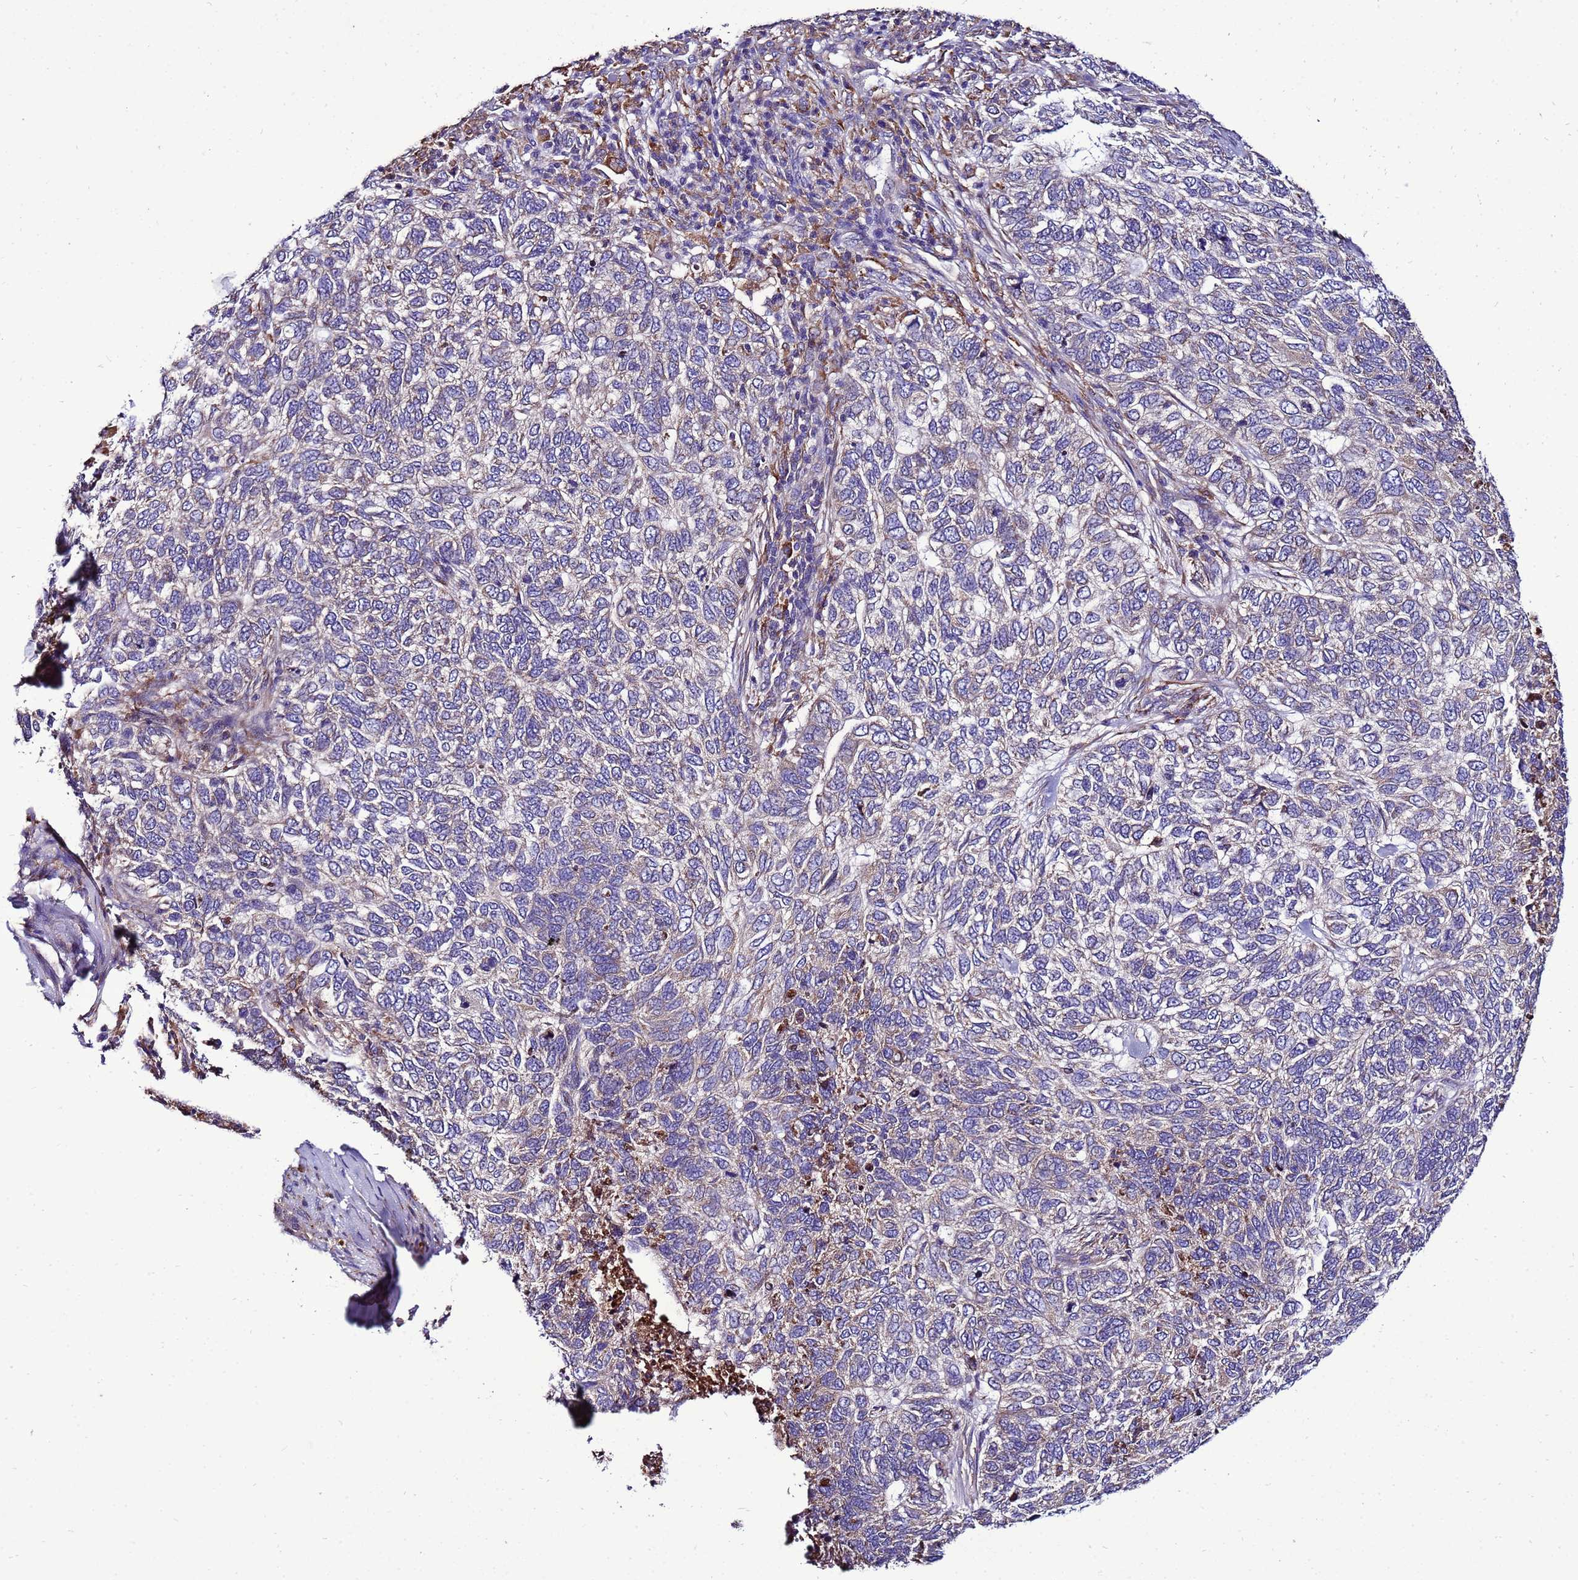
{"staining": {"intensity": "weak", "quantity": "<25%", "location": "cytoplasmic/membranous"}, "tissue": "skin cancer", "cell_type": "Tumor cells", "image_type": "cancer", "snomed": [{"axis": "morphology", "description": "Basal cell carcinoma"}, {"axis": "topography", "description": "Skin"}], "caption": "An image of skin cancer stained for a protein shows no brown staining in tumor cells. (DAB immunohistochemistry (IHC) visualized using brightfield microscopy, high magnification).", "gene": "ANTKMT", "patient": {"sex": "female", "age": 65}}